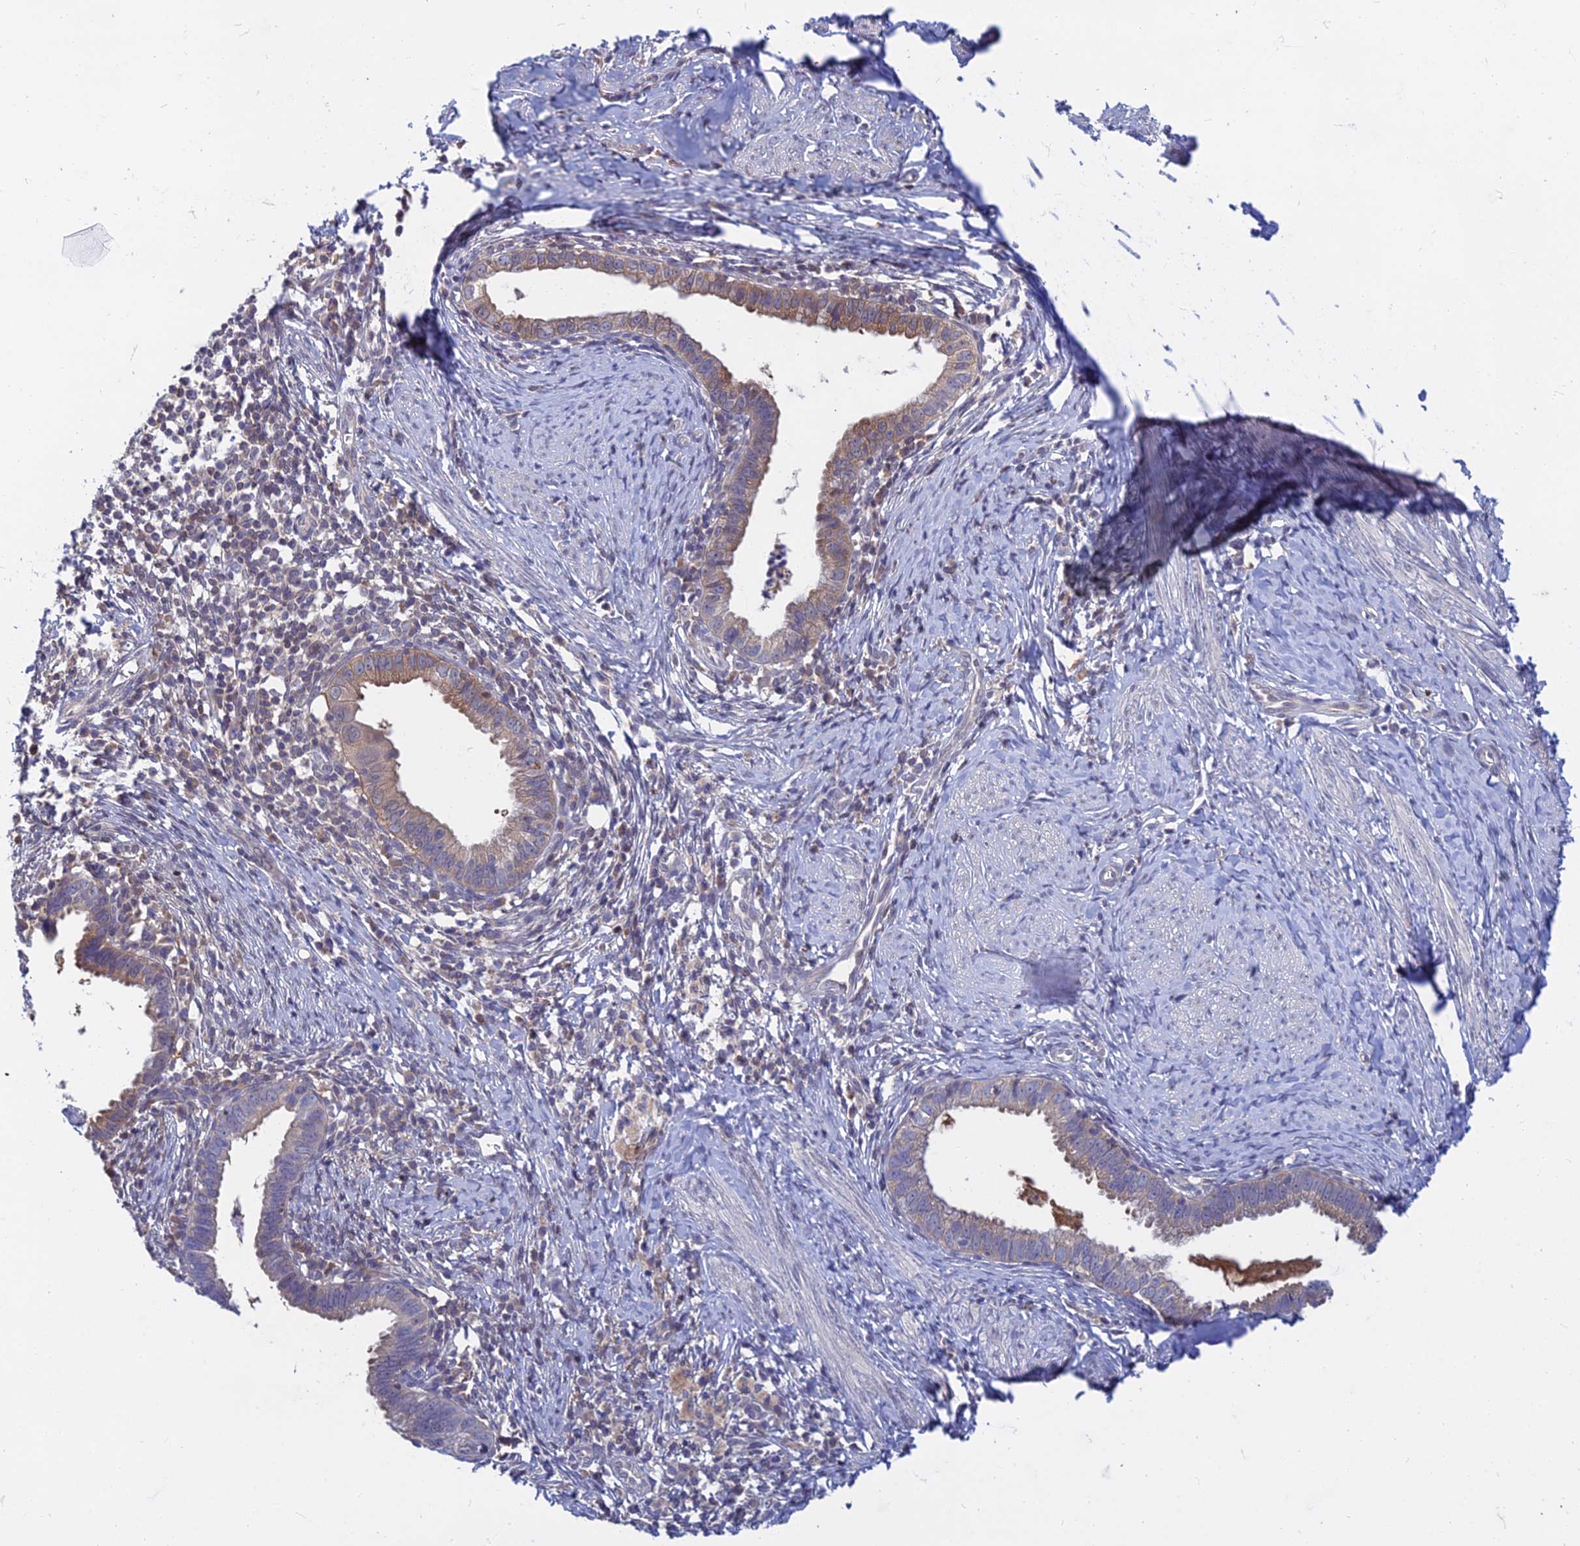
{"staining": {"intensity": "weak", "quantity": "25%-75%", "location": "cytoplasmic/membranous"}, "tissue": "cervical cancer", "cell_type": "Tumor cells", "image_type": "cancer", "snomed": [{"axis": "morphology", "description": "Adenocarcinoma, NOS"}, {"axis": "topography", "description": "Cervix"}], "caption": "This is an image of immunohistochemistry (IHC) staining of cervical adenocarcinoma, which shows weak staining in the cytoplasmic/membranous of tumor cells.", "gene": "B3GALT4", "patient": {"sex": "female", "age": 36}}